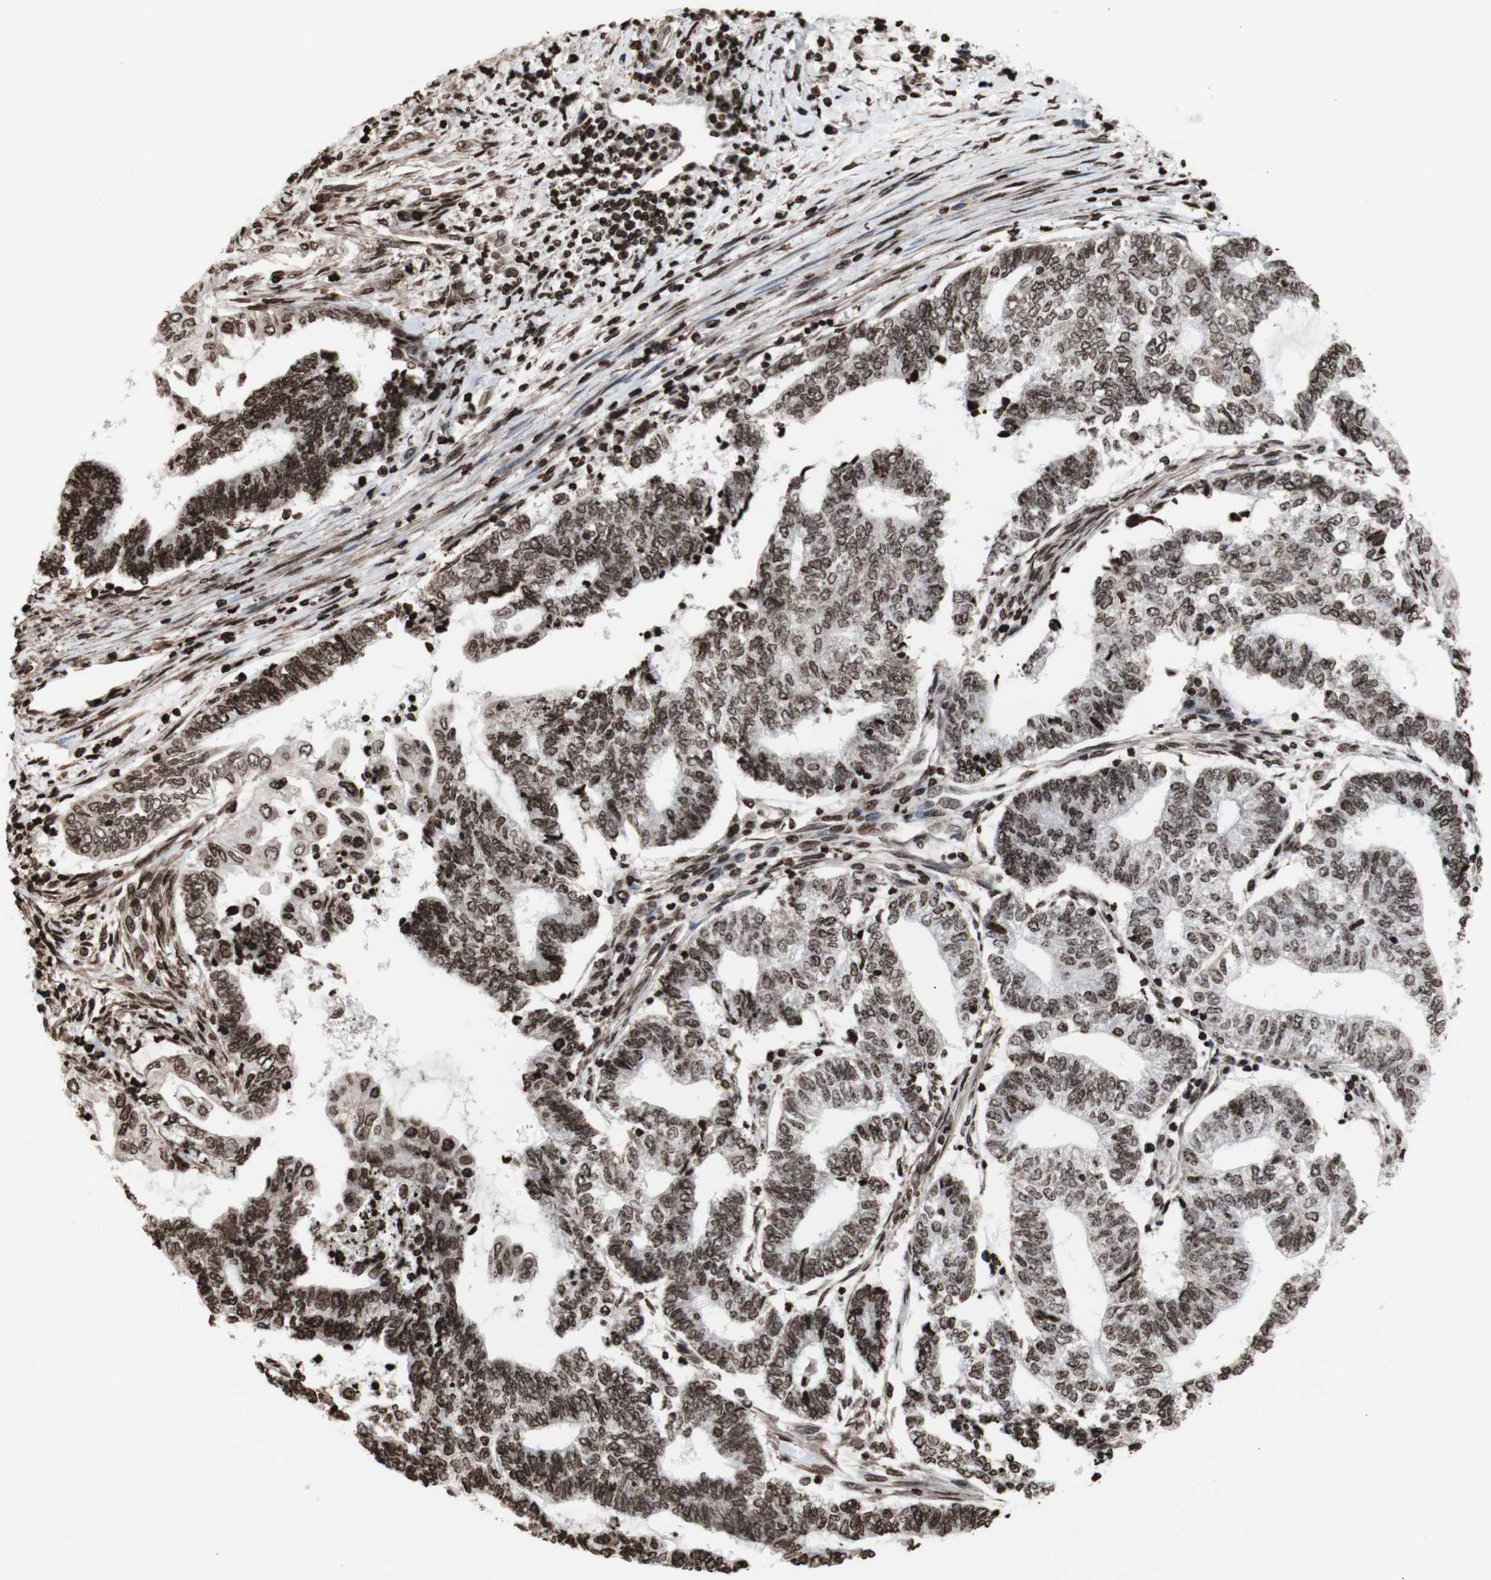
{"staining": {"intensity": "moderate", "quantity": ">75%", "location": "cytoplasmic/membranous,nuclear"}, "tissue": "endometrial cancer", "cell_type": "Tumor cells", "image_type": "cancer", "snomed": [{"axis": "morphology", "description": "Adenocarcinoma, NOS"}, {"axis": "topography", "description": "Uterus"}, {"axis": "topography", "description": "Endometrium"}], "caption": "Moderate cytoplasmic/membranous and nuclear protein positivity is present in about >75% of tumor cells in endometrial adenocarcinoma.", "gene": "SNAI2", "patient": {"sex": "female", "age": 70}}